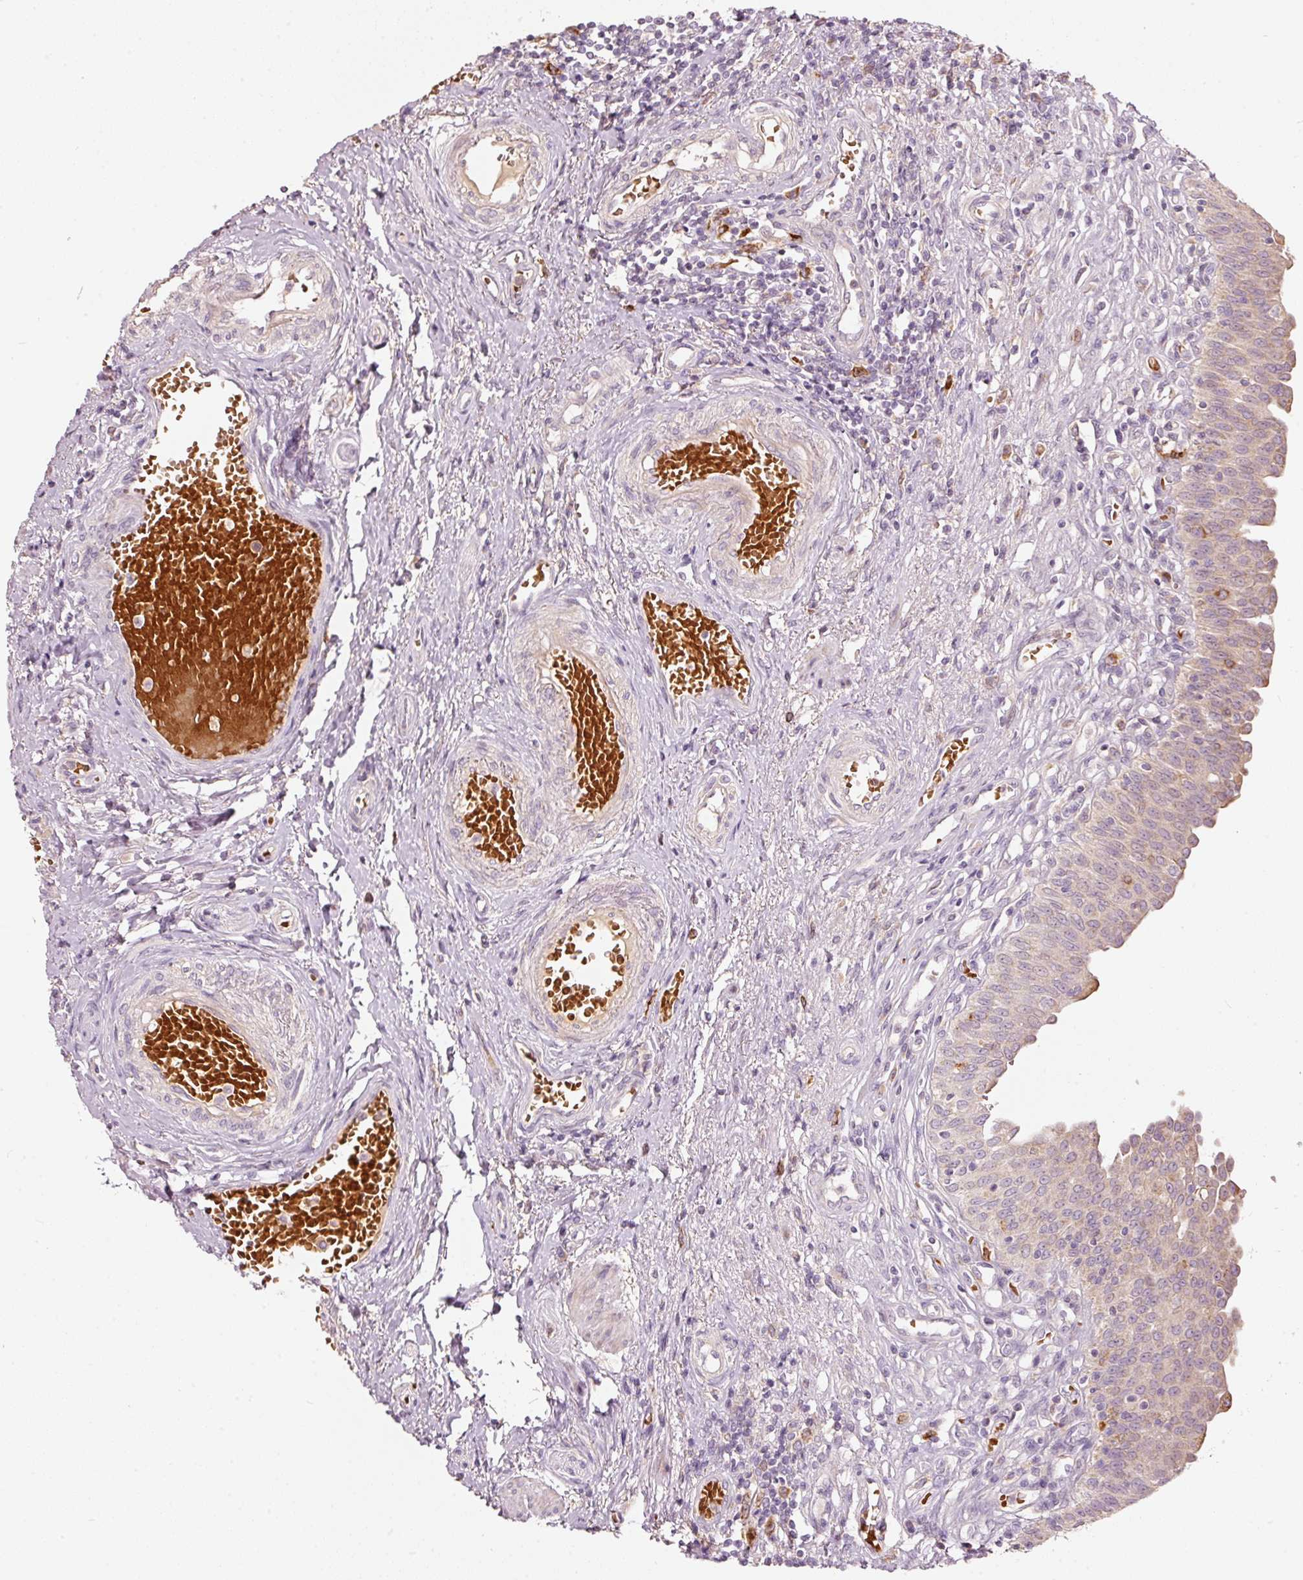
{"staining": {"intensity": "moderate", "quantity": "<25%", "location": "cytoplasmic/membranous"}, "tissue": "urinary bladder", "cell_type": "Urothelial cells", "image_type": "normal", "snomed": [{"axis": "morphology", "description": "Normal tissue, NOS"}, {"axis": "topography", "description": "Urinary bladder"}], "caption": "This micrograph demonstrates unremarkable urinary bladder stained with IHC to label a protein in brown. The cytoplasmic/membranous of urothelial cells show moderate positivity for the protein. Nuclei are counter-stained blue.", "gene": "KLHL21", "patient": {"sex": "male", "age": 71}}